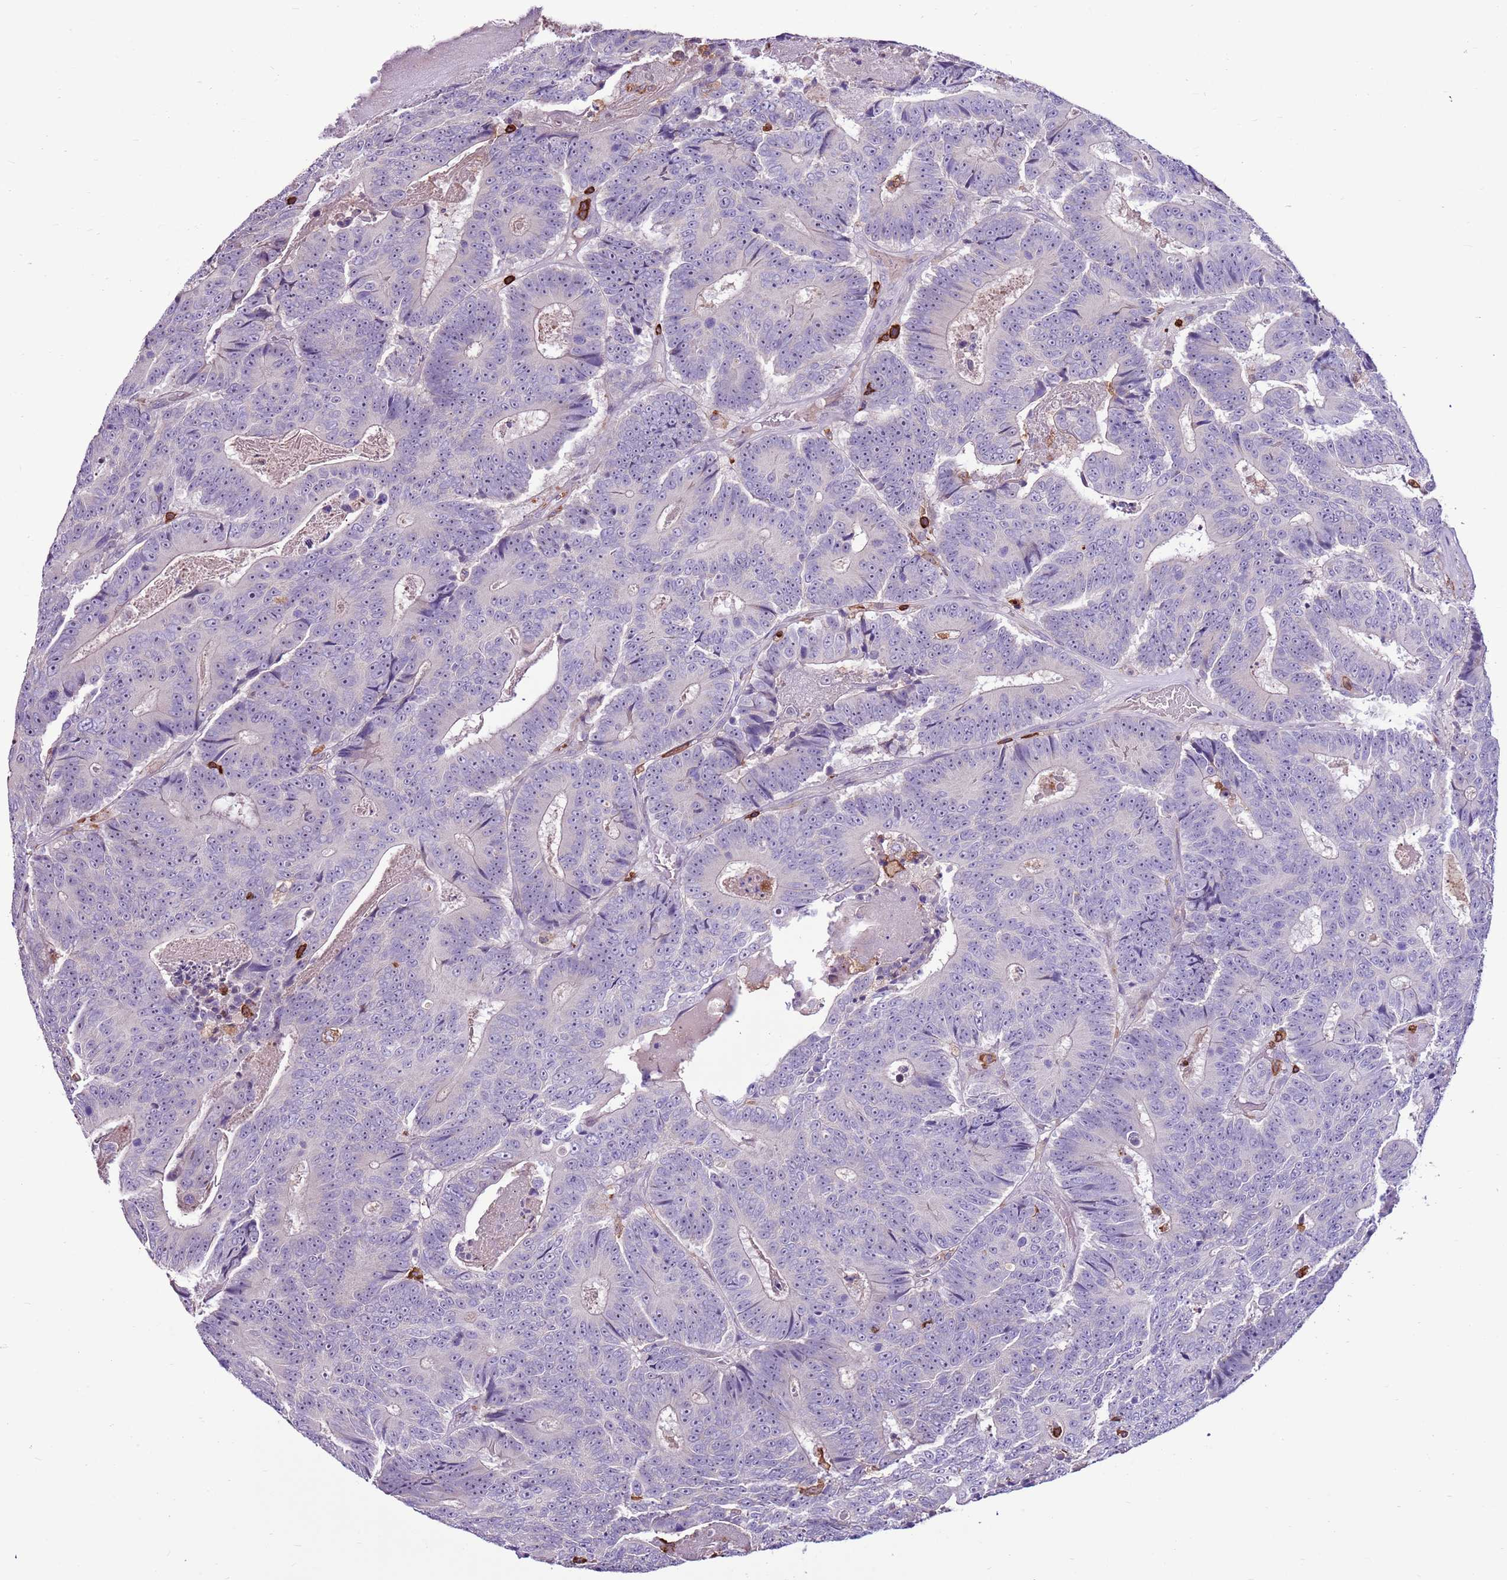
{"staining": {"intensity": "negative", "quantity": "none", "location": "none"}, "tissue": "colorectal cancer", "cell_type": "Tumor cells", "image_type": "cancer", "snomed": [{"axis": "morphology", "description": "Adenocarcinoma, NOS"}, {"axis": "topography", "description": "Colon"}], "caption": "The image reveals no staining of tumor cells in colorectal adenocarcinoma.", "gene": "ZSWIM1", "patient": {"sex": "male", "age": 83}}